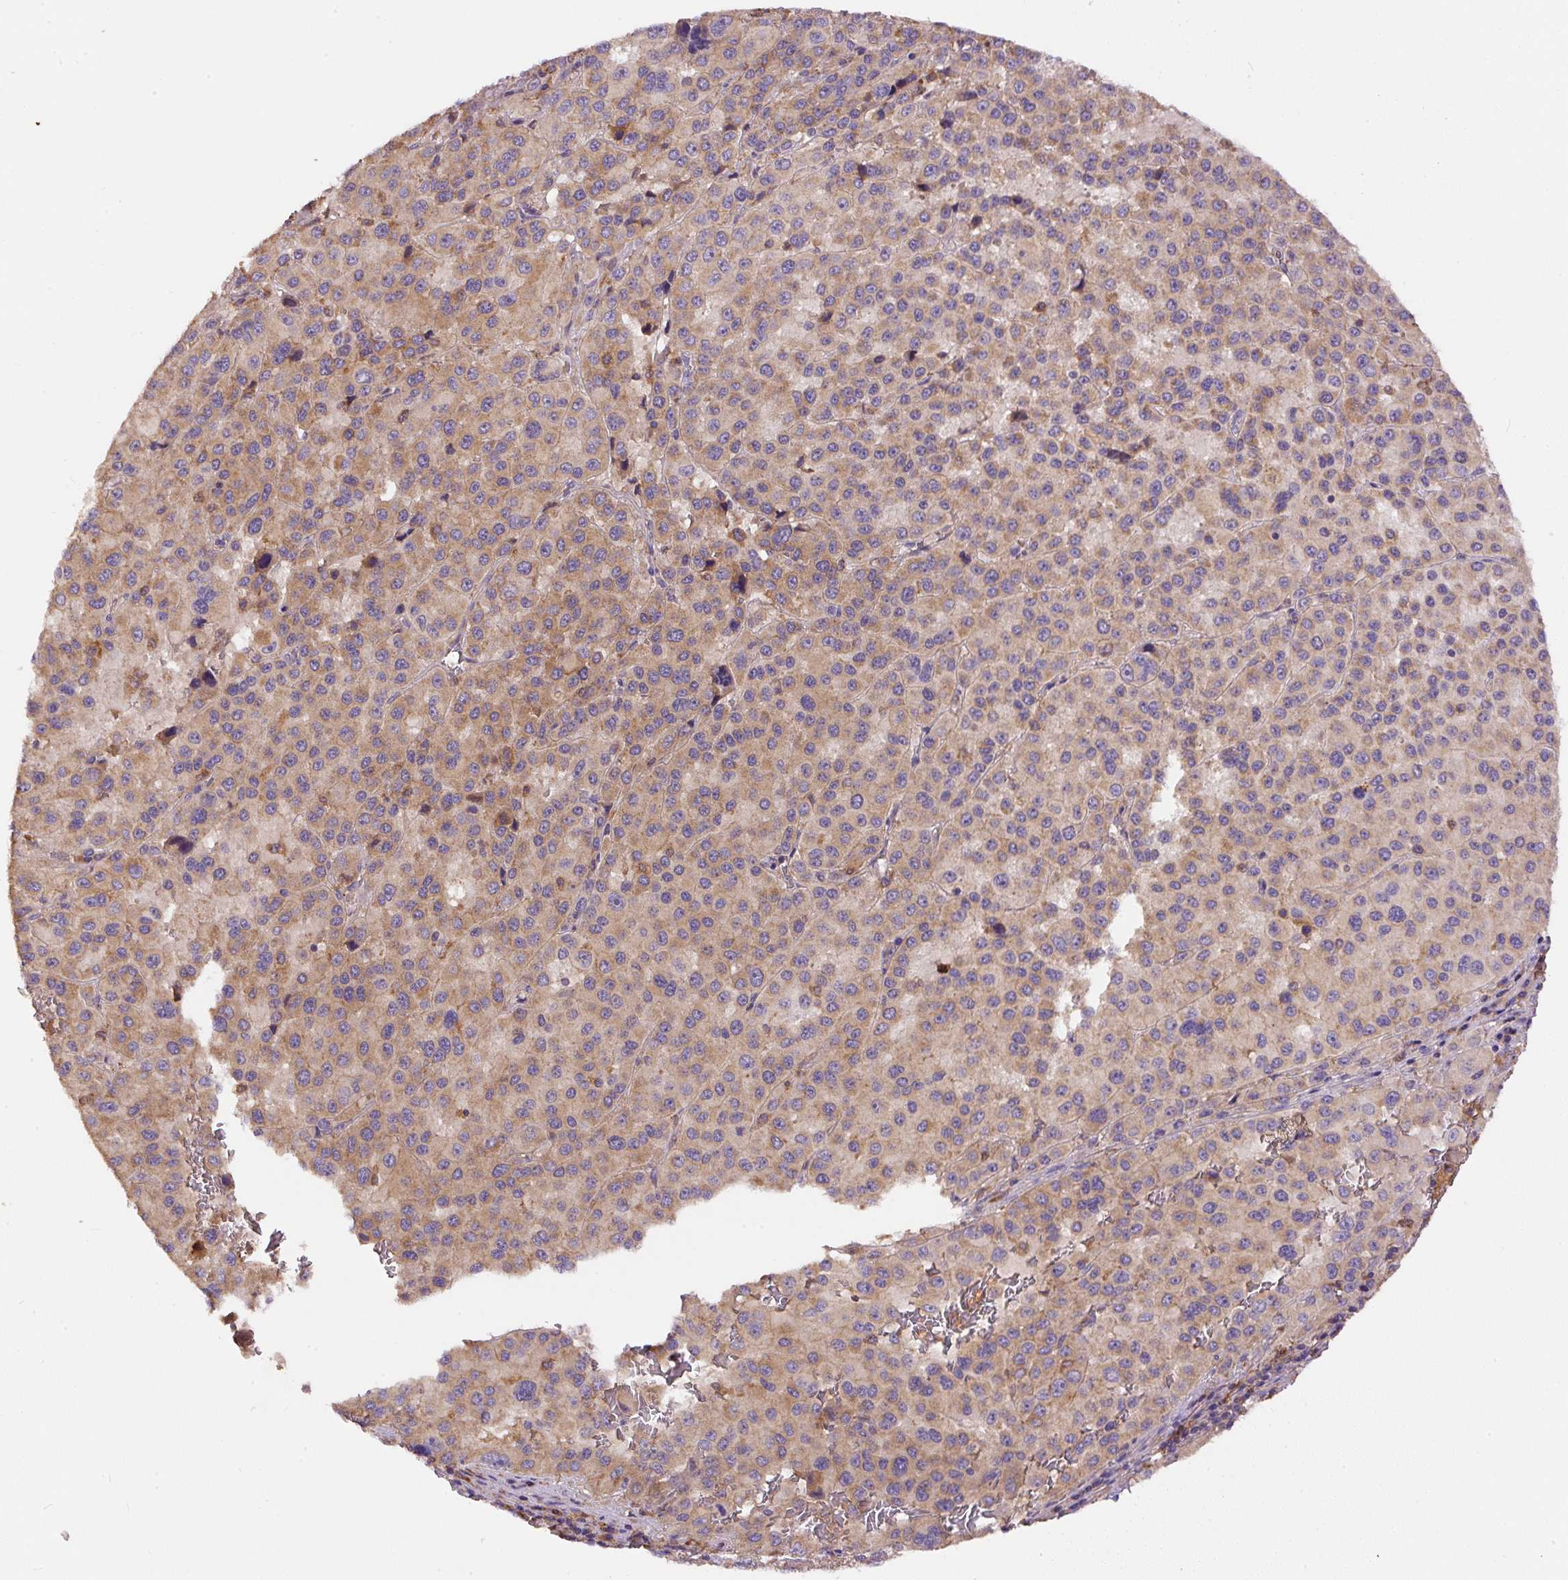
{"staining": {"intensity": "weak", "quantity": "25%-75%", "location": "cytoplasmic/membranous"}, "tissue": "melanoma", "cell_type": "Tumor cells", "image_type": "cancer", "snomed": [{"axis": "morphology", "description": "Malignant melanoma, Metastatic site"}, {"axis": "topography", "description": "Lymph node"}], "caption": "IHC (DAB) staining of human malignant melanoma (metastatic site) exhibits weak cytoplasmic/membranous protein expression in about 25%-75% of tumor cells.", "gene": "DAPK1", "patient": {"sex": "female", "age": 65}}